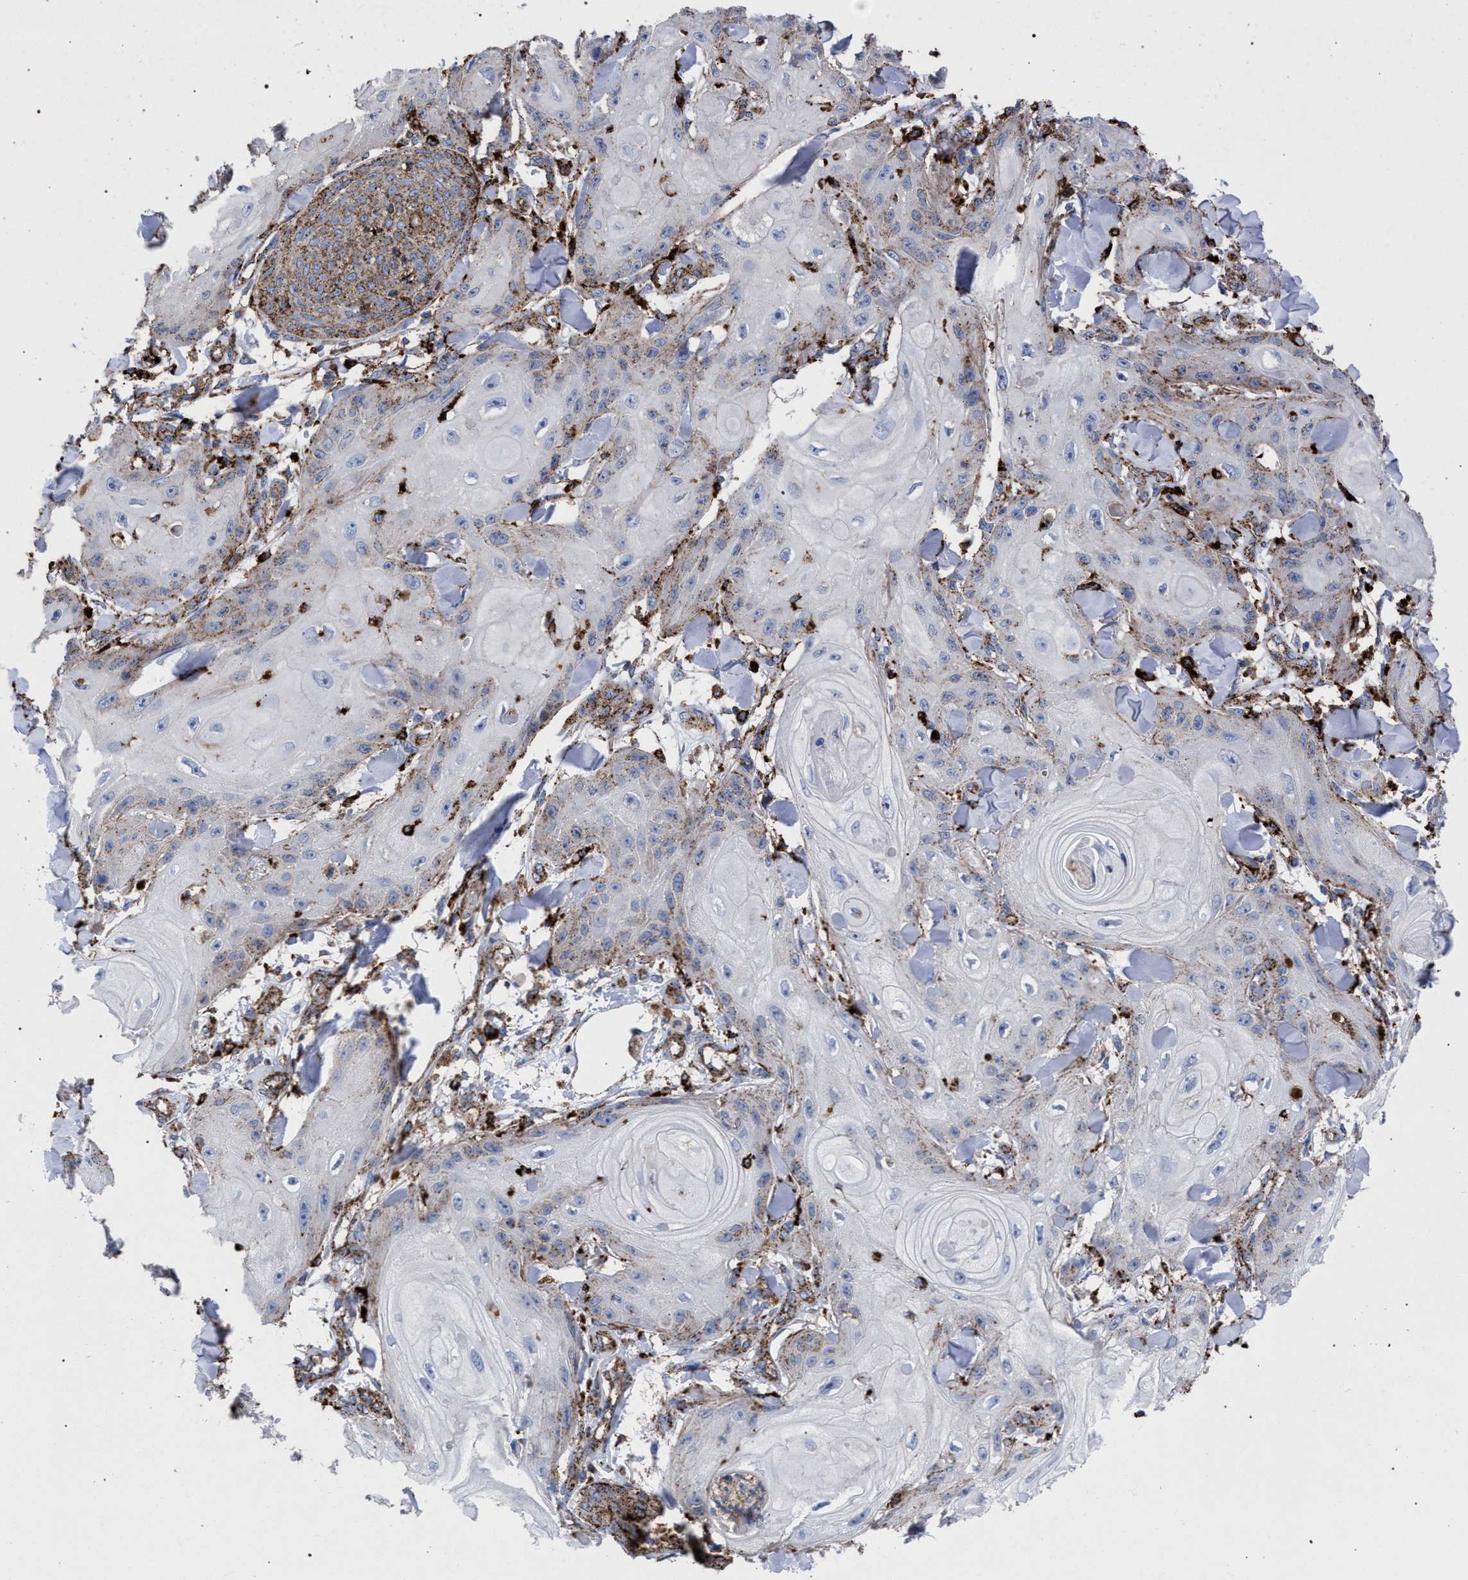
{"staining": {"intensity": "moderate", "quantity": "<25%", "location": "cytoplasmic/membranous"}, "tissue": "skin cancer", "cell_type": "Tumor cells", "image_type": "cancer", "snomed": [{"axis": "morphology", "description": "Squamous cell carcinoma, NOS"}, {"axis": "topography", "description": "Skin"}], "caption": "Moderate cytoplasmic/membranous staining for a protein is seen in about <25% of tumor cells of squamous cell carcinoma (skin) using immunohistochemistry (IHC).", "gene": "PPT1", "patient": {"sex": "male", "age": 74}}